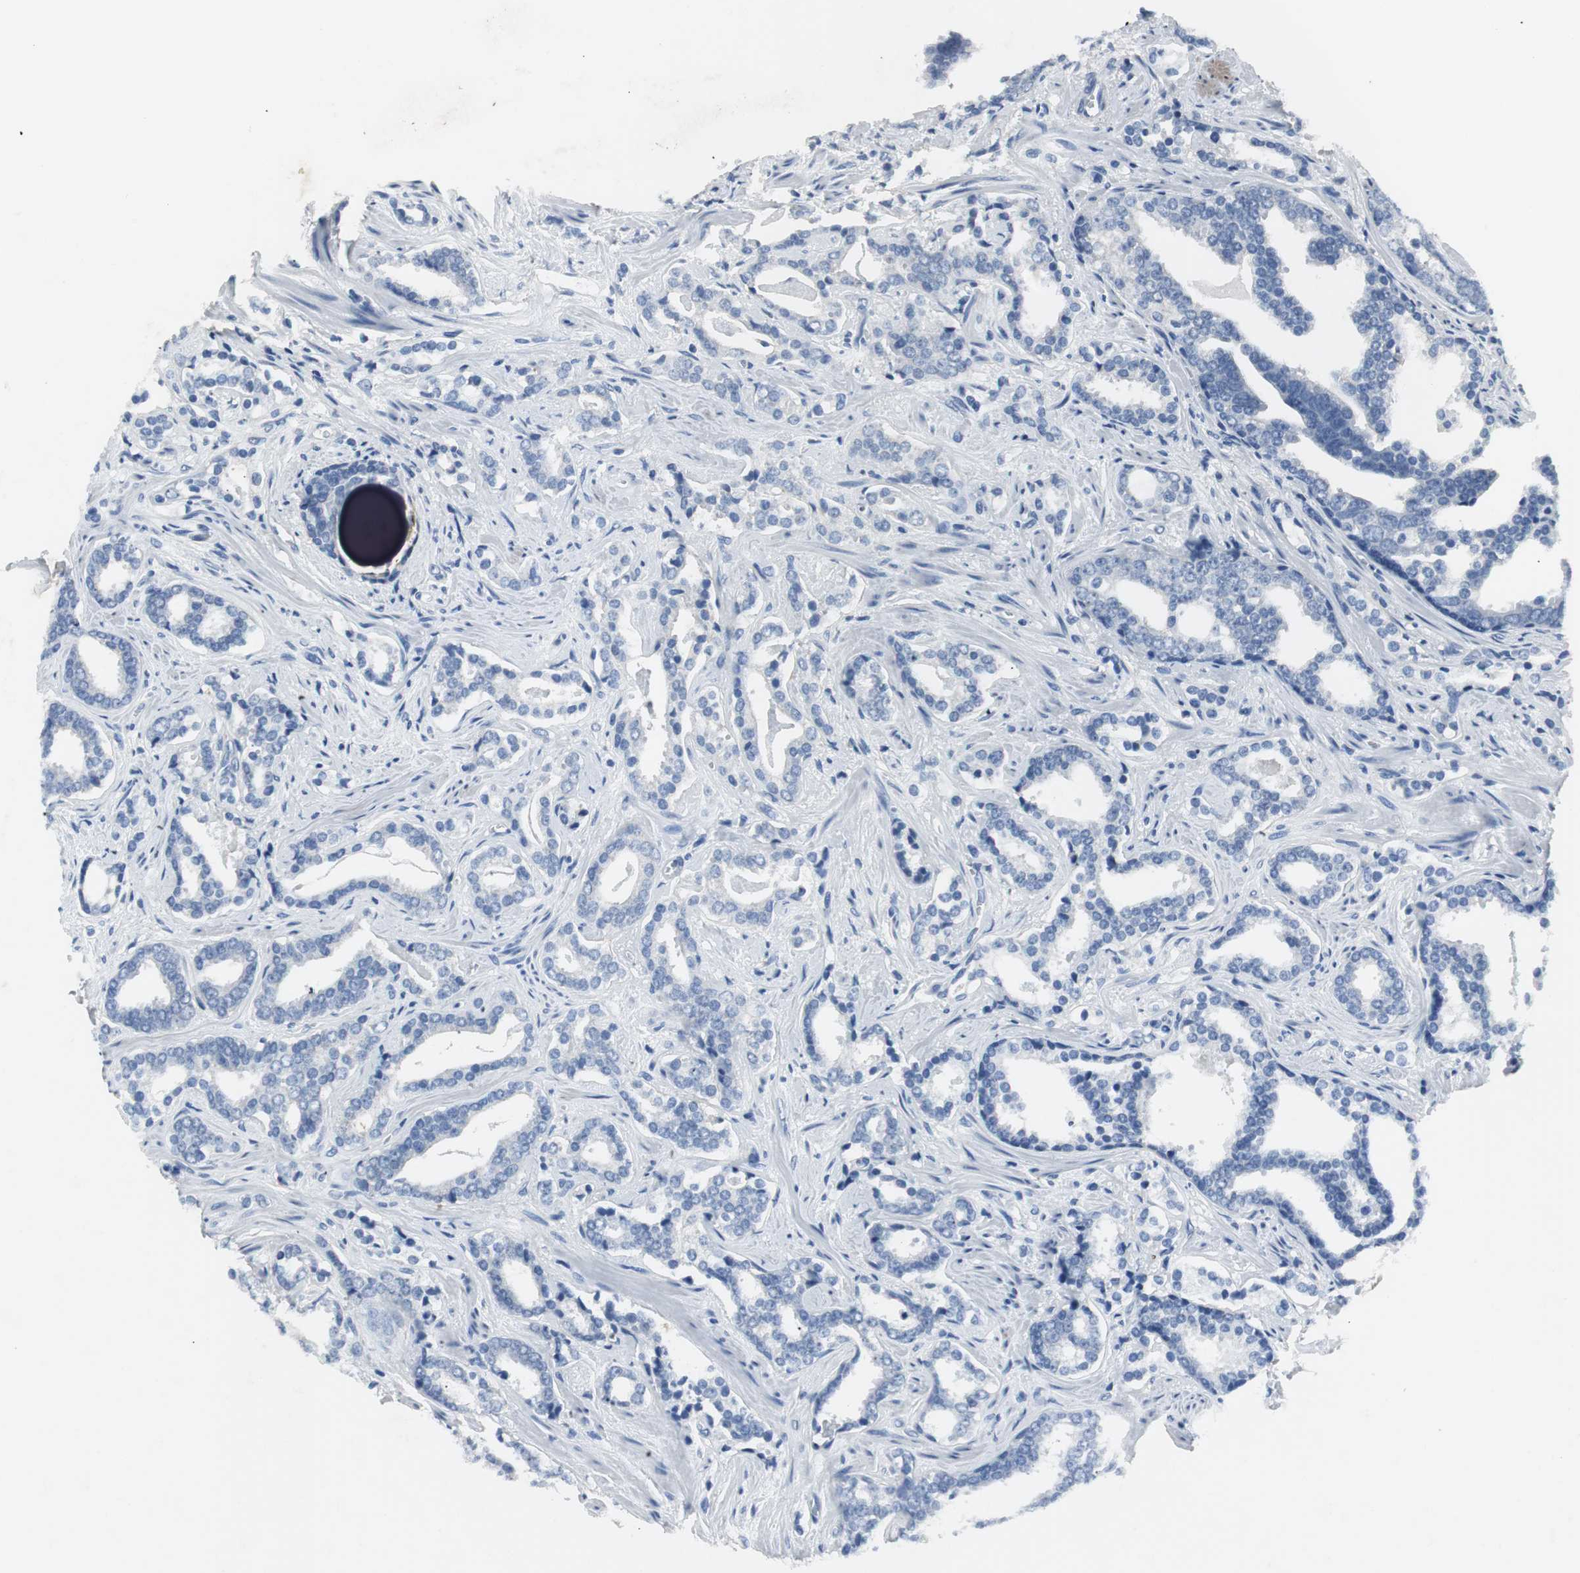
{"staining": {"intensity": "negative", "quantity": "none", "location": "none"}, "tissue": "prostate cancer", "cell_type": "Tumor cells", "image_type": "cancer", "snomed": [{"axis": "morphology", "description": "Adenocarcinoma, High grade"}, {"axis": "topography", "description": "Prostate"}], "caption": "The histopathology image reveals no significant positivity in tumor cells of prostate cancer.", "gene": "LRP2", "patient": {"sex": "male", "age": 67}}